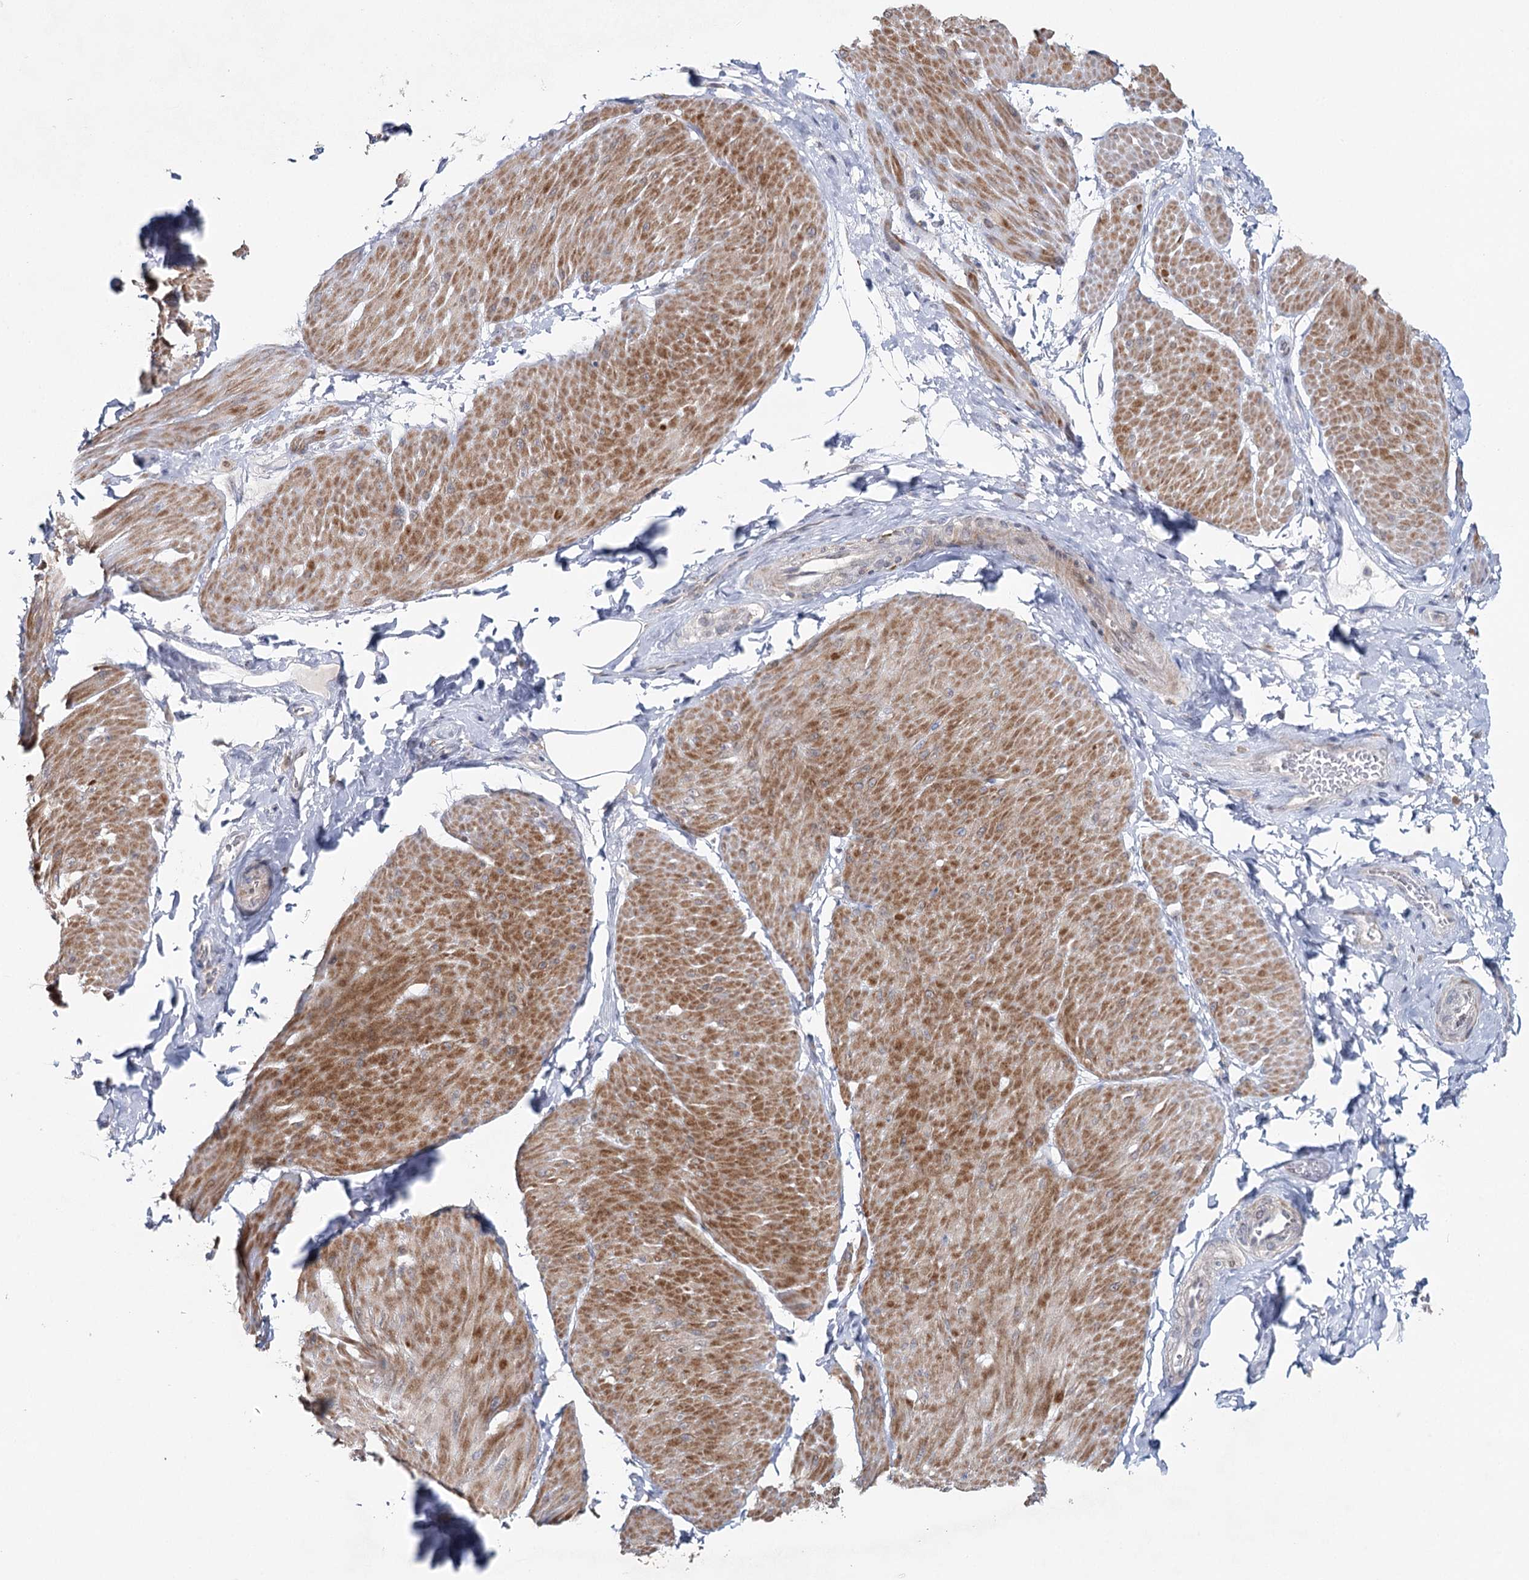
{"staining": {"intensity": "moderate", "quantity": "25%-75%", "location": "cytoplasmic/membranous"}, "tissue": "smooth muscle", "cell_type": "Smooth muscle cells", "image_type": "normal", "snomed": [{"axis": "morphology", "description": "Urothelial carcinoma, High grade"}, {"axis": "topography", "description": "Urinary bladder"}], "caption": "Immunohistochemistry (IHC) staining of unremarkable smooth muscle, which exhibits medium levels of moderate cytoplasmic/membranous staining in about 25%-75% of smooth muscle cells indicating moderate cytoplasmic/membranous protein expression. The staining was performed using DAB (3,3'-diaminobenzidine) (brown) for protein detection and nuclei were counterstained in hematoxylin (blue).", "gene": "ZC3H8", "patient": {"sex": "male", "age": 46}}